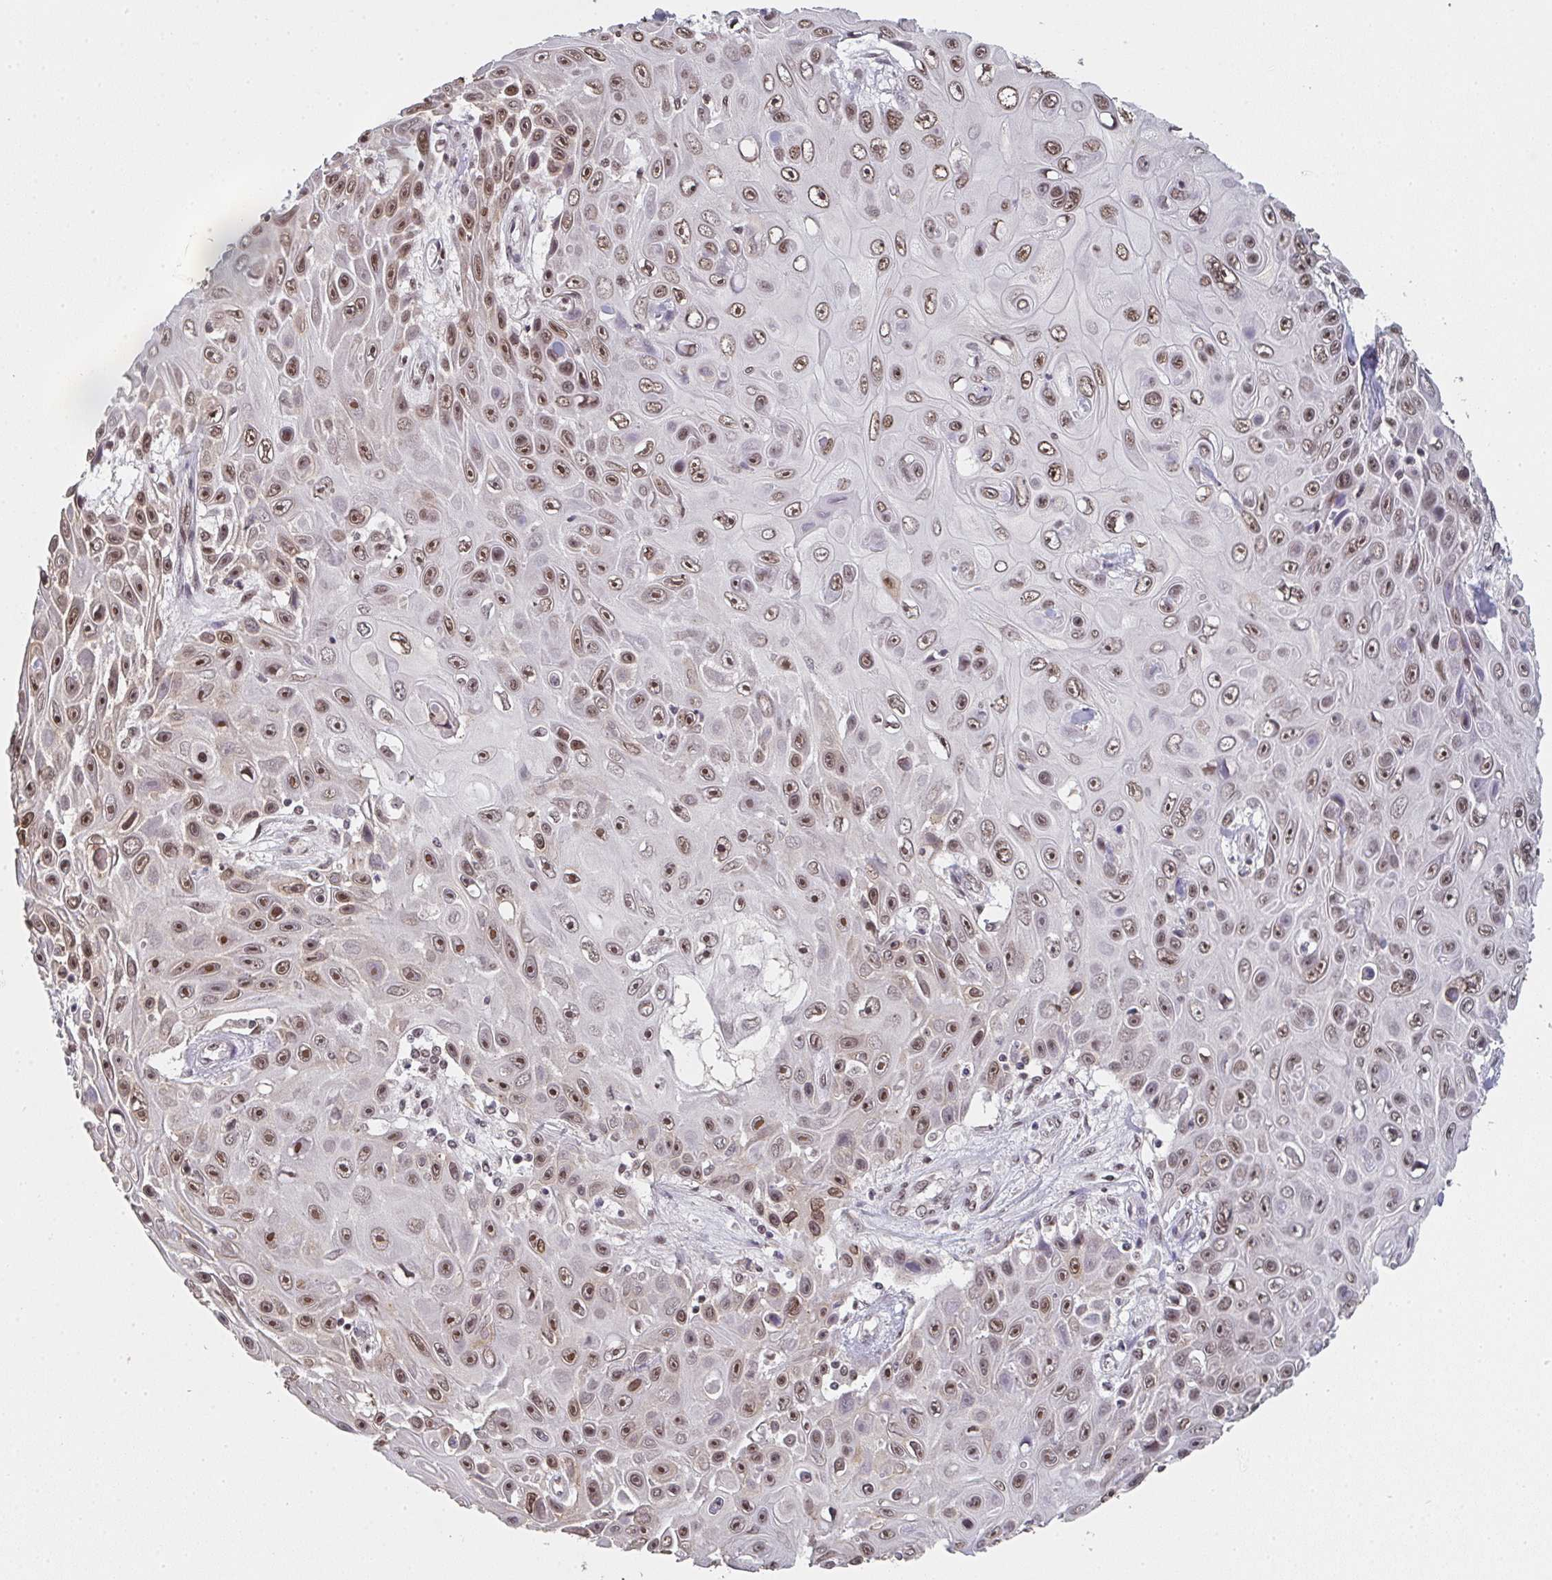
{"staining": {"intensity": "moderate", "quantity": ">75%", "location": "nuclear"}, "tissue": "skin cancer", "cell_type": "Tumor cells", "image_type": "cancer", "snomed": [{"axis": "morphology", "description": "Squamous cell carcinoma, NOS"}, {"axis": "topography", "description": "Skin"}], "caption": "This image exhibits skin squamous cell carcinoma stained with IHC to label a protein in brown. The nuclear of tumor cells show moderate positivity for the protein. Nuclei are counter-stained blue.", "gene": "DKC1", "patient": {"sex": "male", "age": 82}}